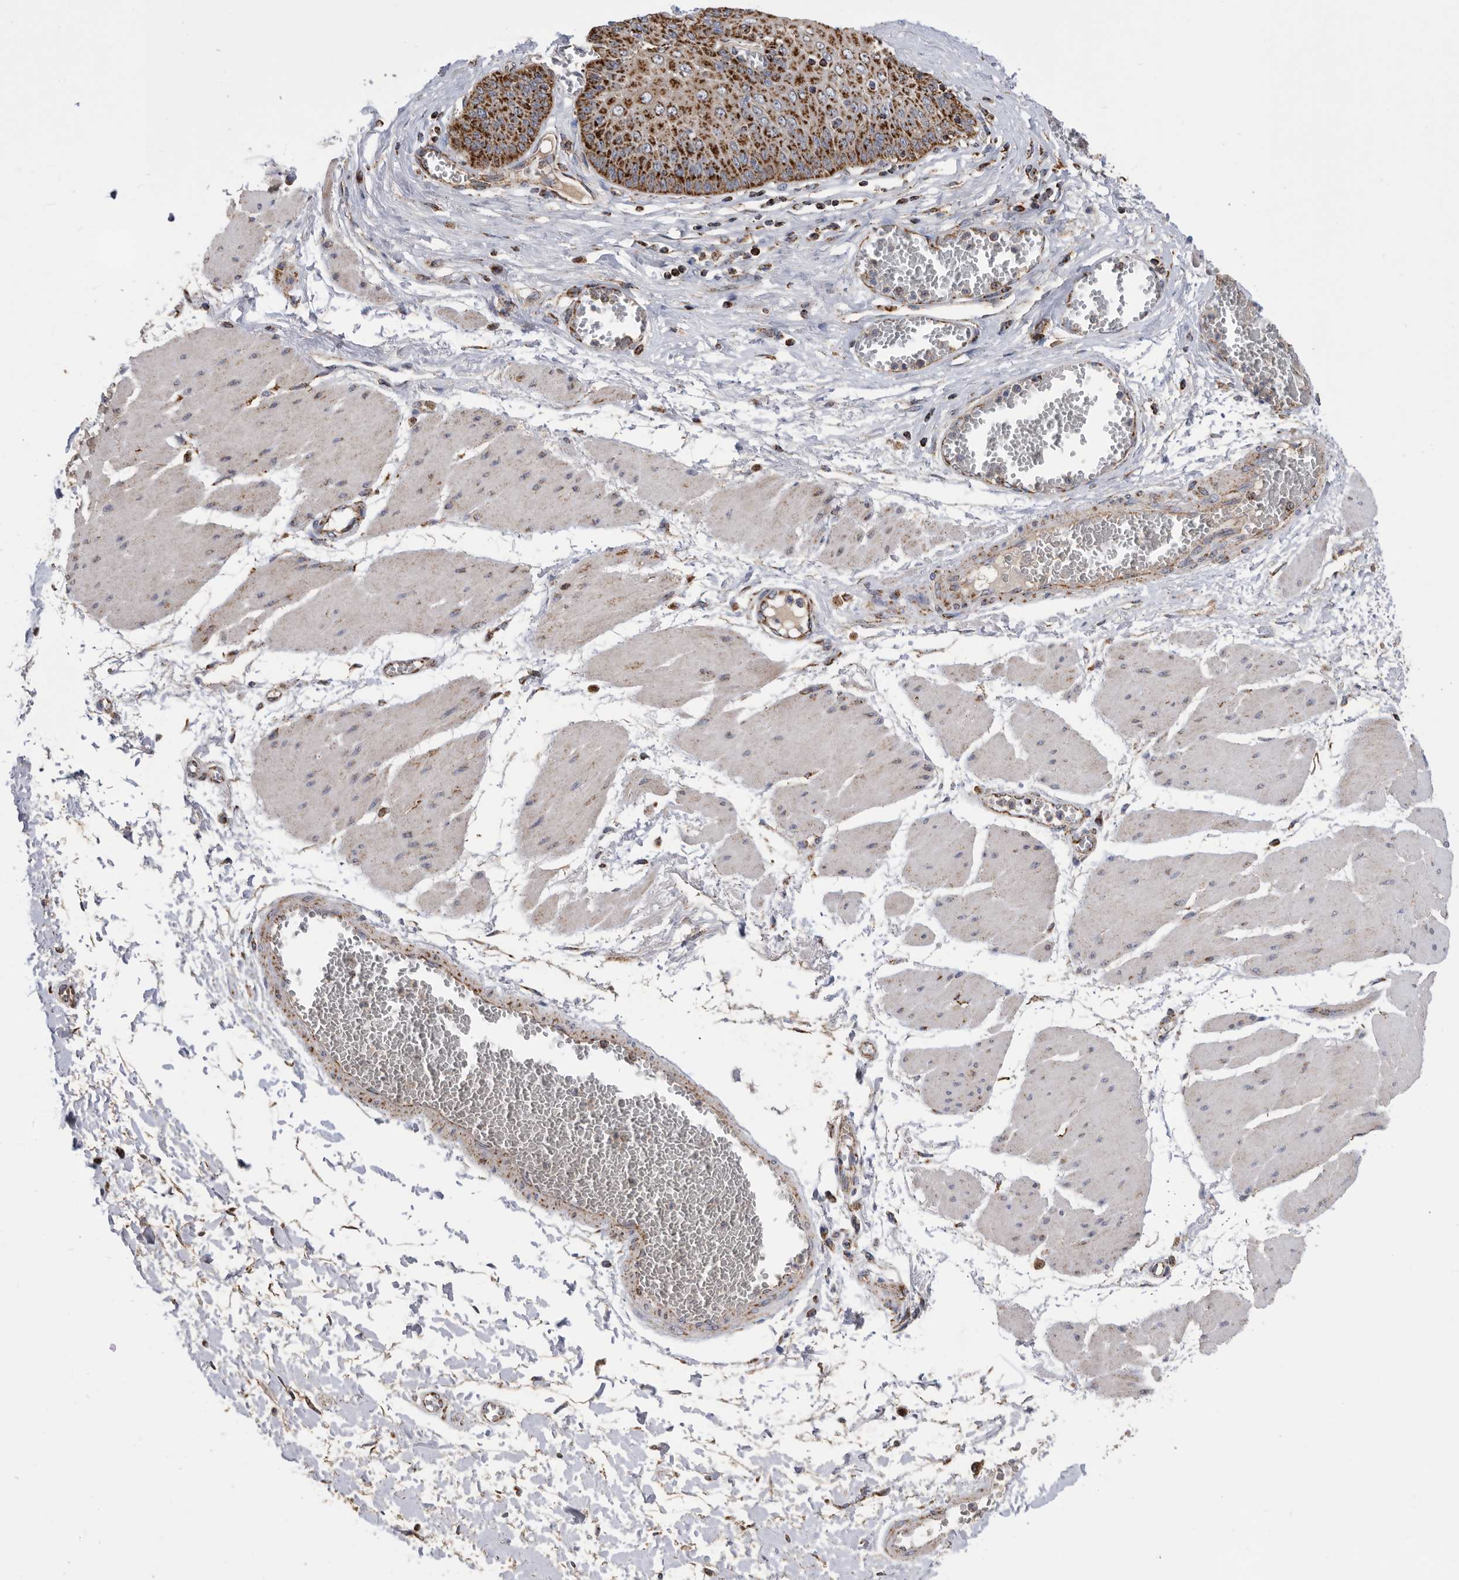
{"staining": {"intensity": "strong", "quantity": ">75%", "location": "cytoplasmic/membranous"}, "tissue": "esophagus", "cell_type": "Squamous epithelial cells", "image_type": "normal", "snomed": [{"axis": "morphology", "description": "Normal tissue, NOS"}, {"axis": "topography", "description": "Esophagus"}], "caption": "Immunohistochemical staining of benign human esophagus shows high levels of strong cytoplasmic/membranous positivity in approximately >75% of squamous epithelial cells.", "gene": "WFDC1", "patient": {"sex": "male", "age": 60}}